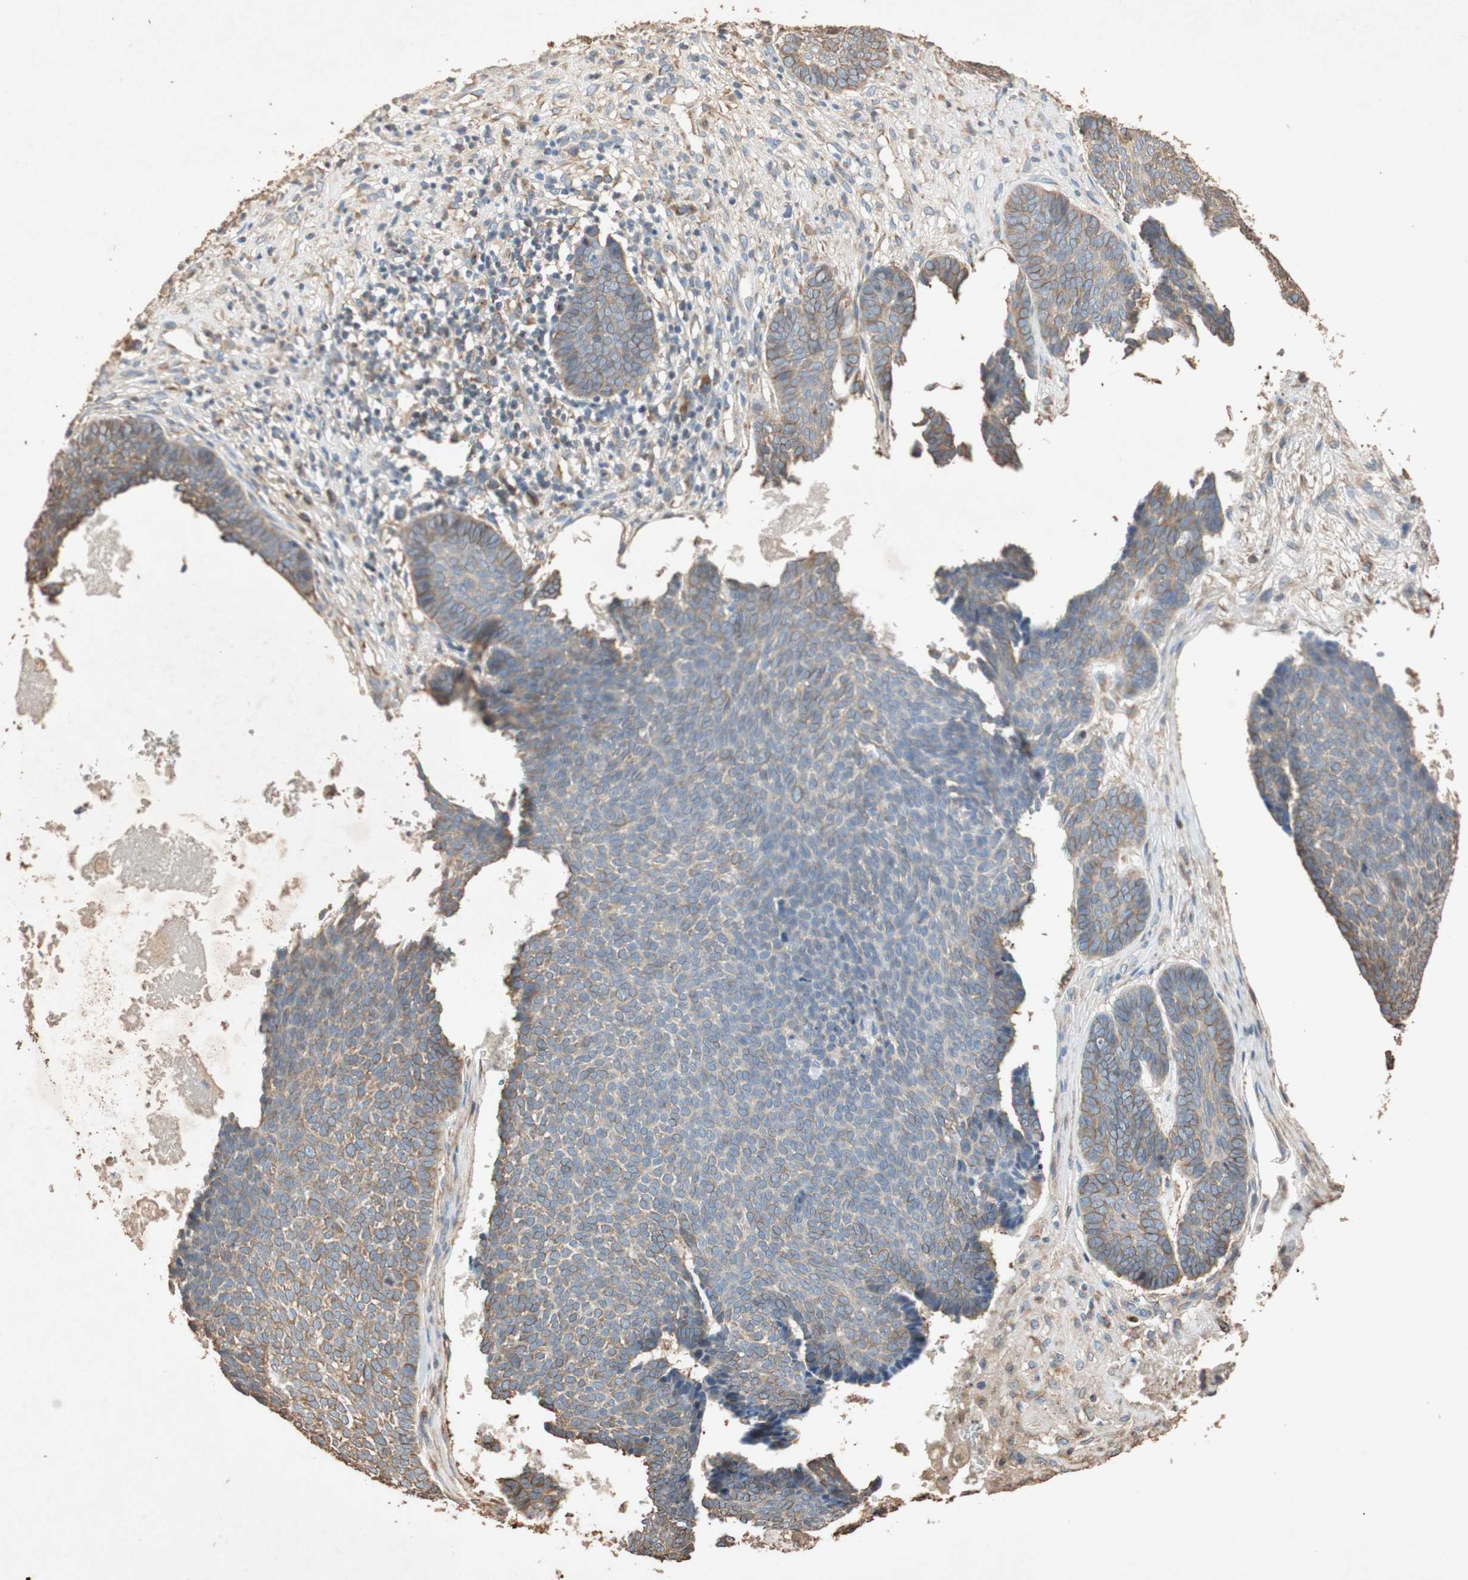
{"staining": {"intensity": "weak", "quantity": "25%-75%", "location": "cytoplasmic/membranous"}, "tissue": "skin cancer", "cell_type": "Tumor cells", "image_type": "cancer", "snomed": [{"axis": "morphology", "description": "Basal cell carcinoma"}, {"axis": "topography", "description": "Skin"}], "caption": "Protein staining displays weak cytoplasmic/membranous staining in about 25%-75% of tumor cells in skin cancer.", "gene": "TUBB", "patient": {"sex": "male", "age": 84}}